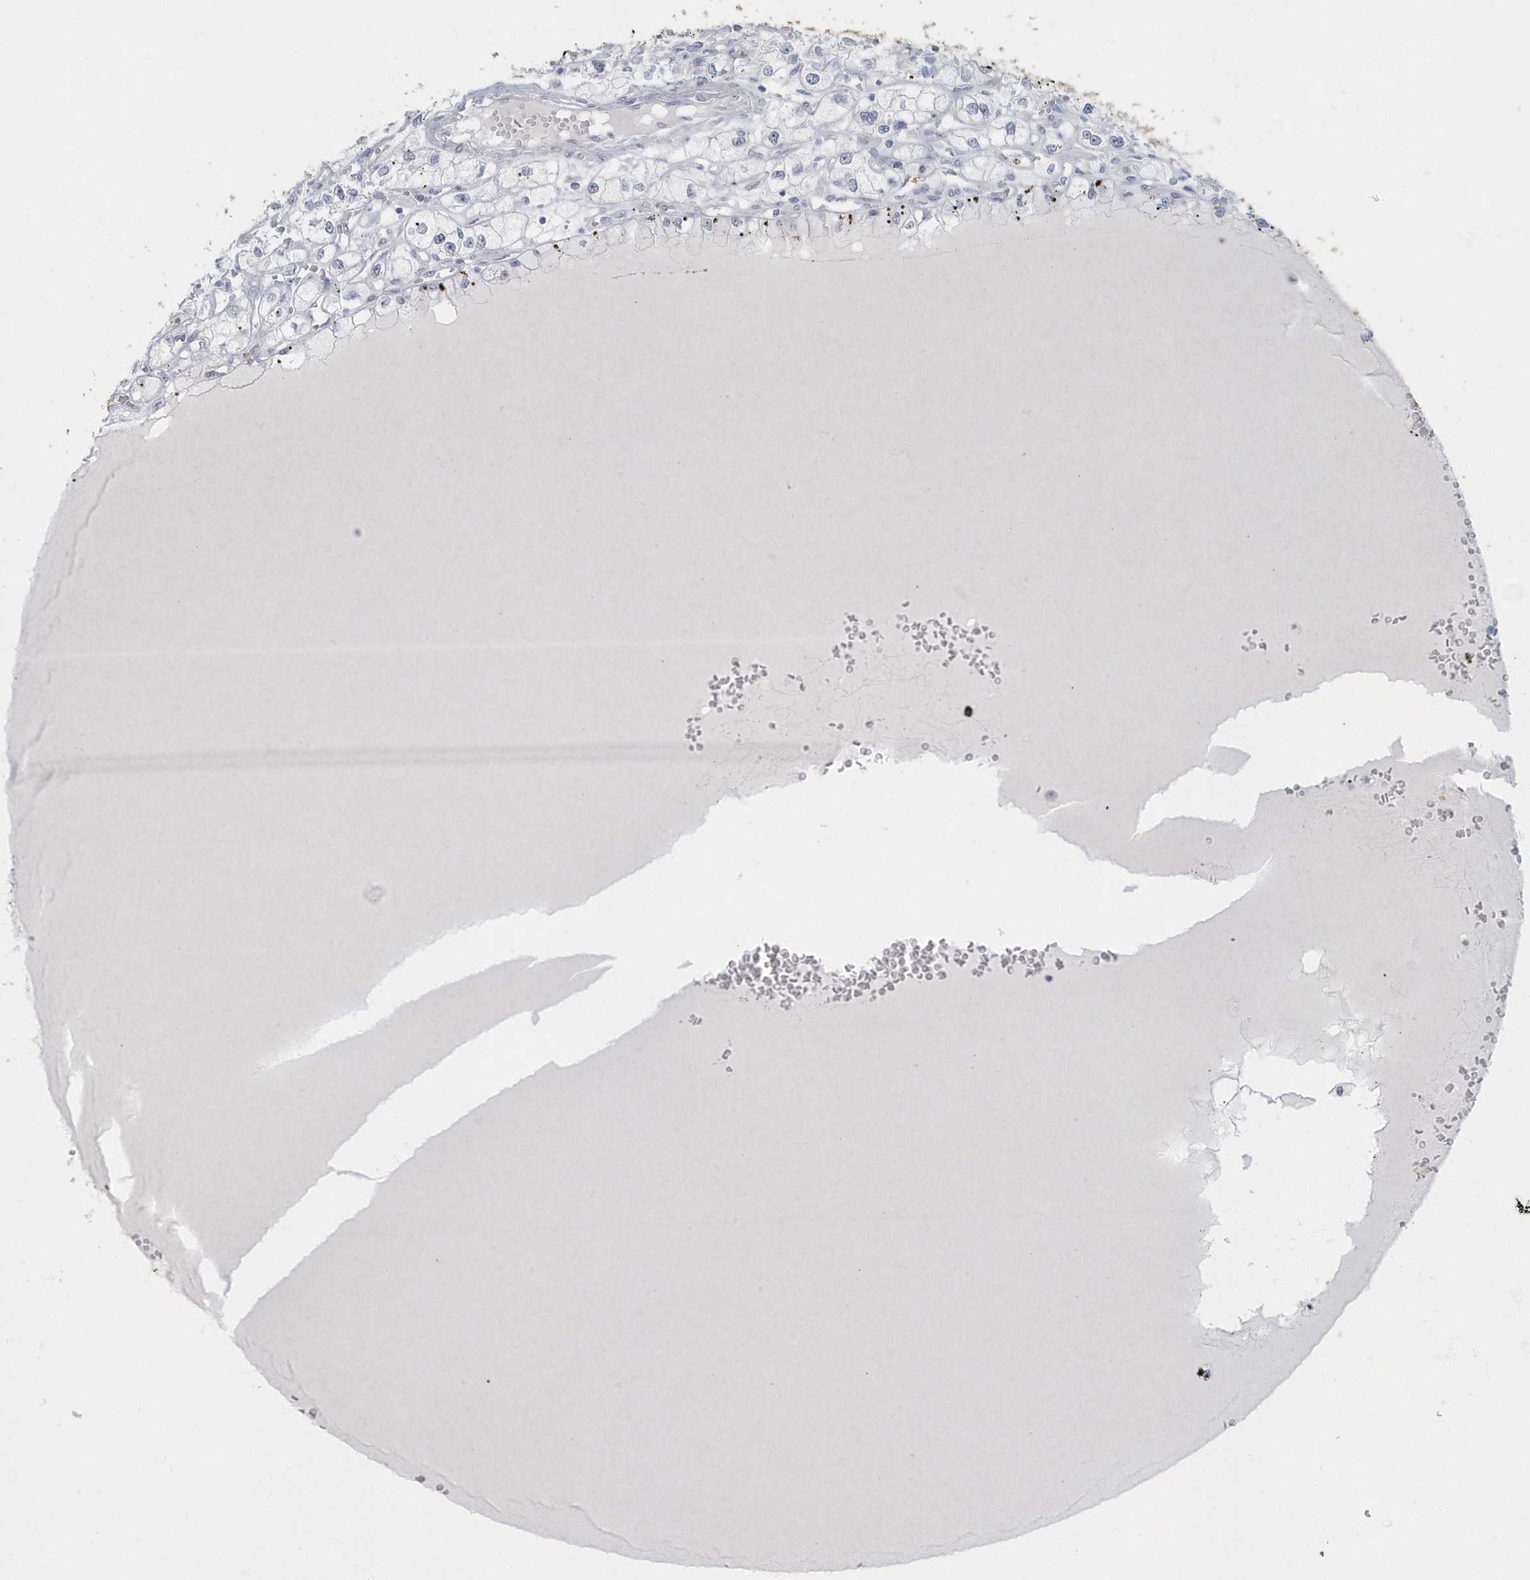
{"staining": {"intensity": "negative", "quantity": "none", "location": "none"}, "tissue": "renal cancer", "cell_type": "Tumor cells", "image_type": "cancer", "snomed": [{"axis": "morphology", "description": "Adenocarcinoma, NOS"}, {"axis": "topography", "description": "Kidney"}], "caption": "IHC micrograph of renal adenocarcinoma stained for a protein (brown), which shows no staining in tumor cells. (Immunohistochemistry (ihc), brightfield microscopy, high magnification).", "gene": "MYOT", "patient": {"sex": "male", "age": 56}}